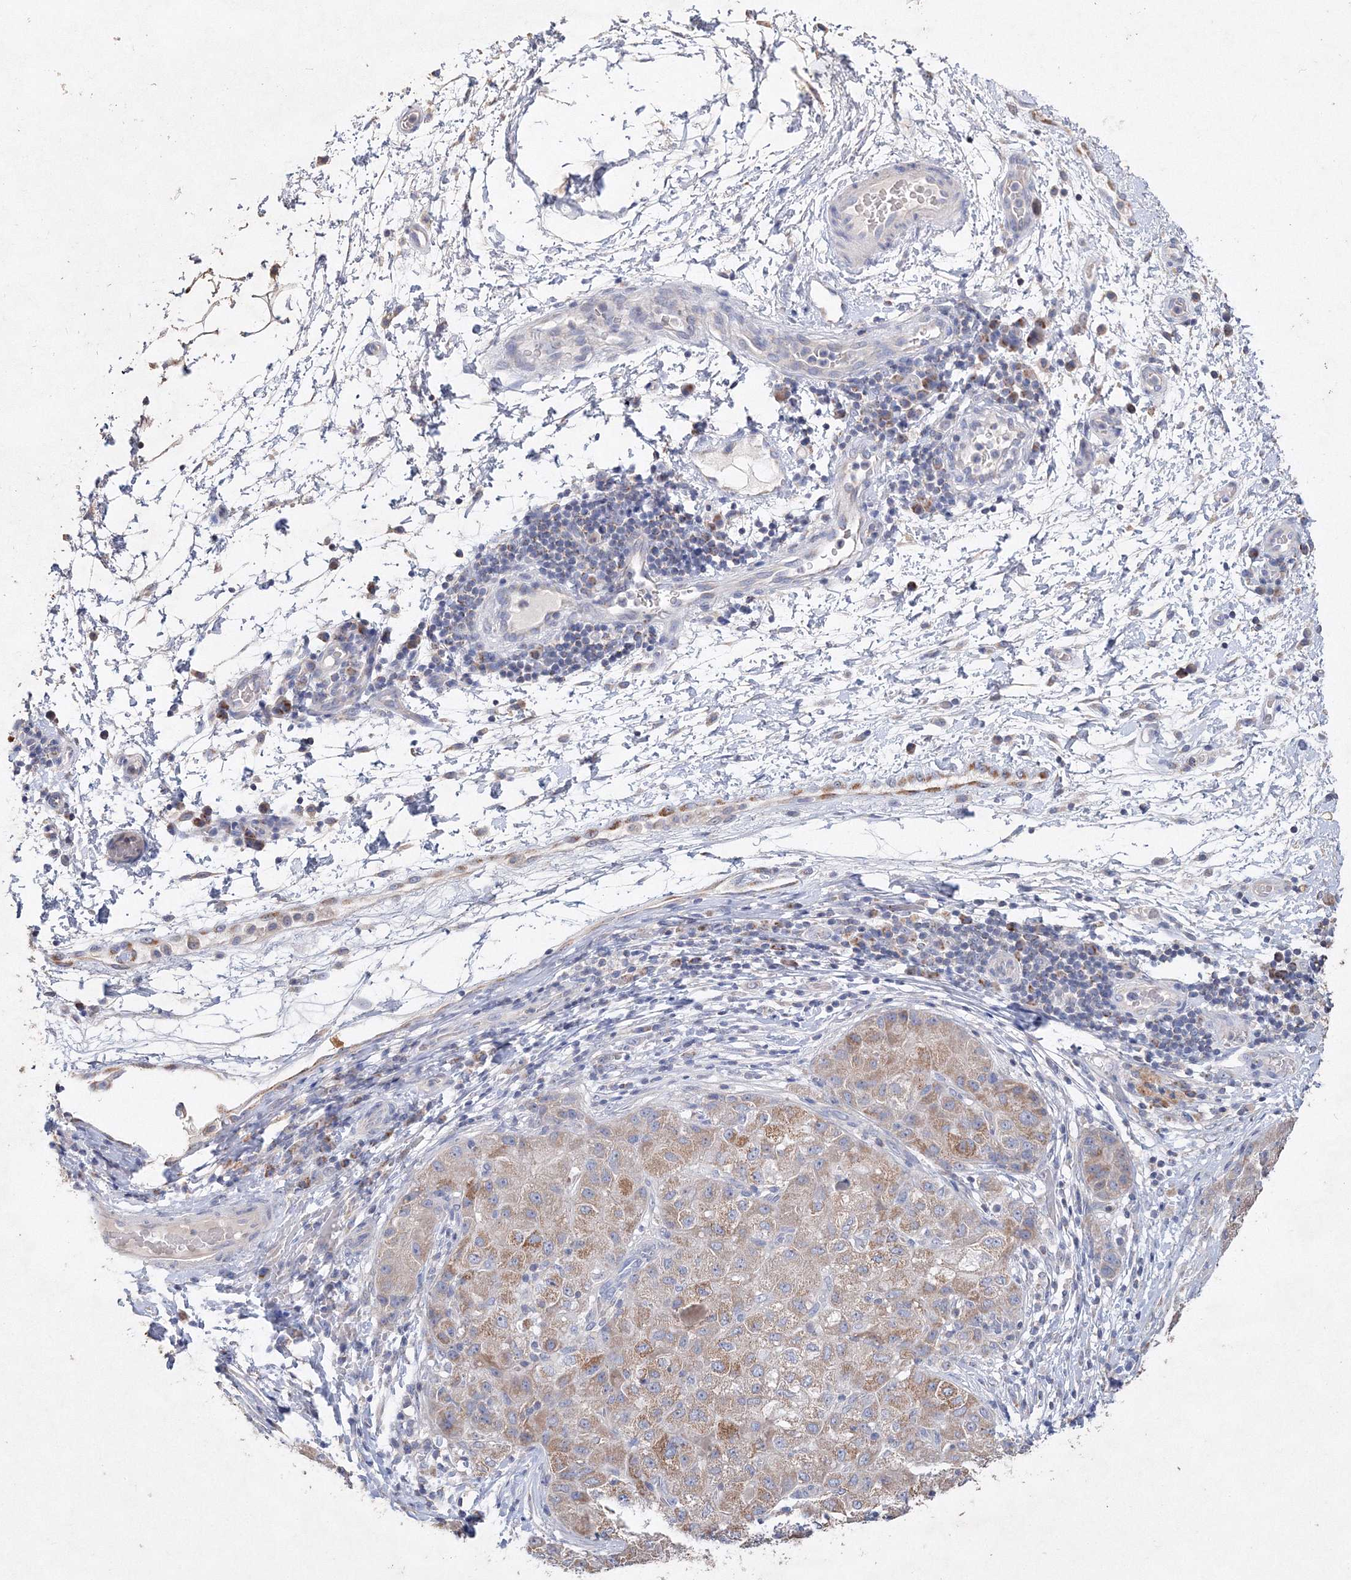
{"staining": {"intensity": "moderate", "quantity": "<25%", "location": "cytoplasmic/membranous"}, "tissue": "liver cancer", "cell_type": "Tumor cells", "image_type": "cancer", "snomed": [{"axis": "morphology", "description": "Carcinoma, Hepatocellular, NOS"}, {"axis": "topography", "description": "Liver"}], "caption": "A brown stain highlights moderate cytoplasmic/membranous staining of a protein in liver hepatocellular carcinoma tumor cells. The staining was performed using DAB (3,3'-diaminobenzidine), with brown indicating positive protein expression. Nuclei are stained blue with hematoxylin.", "gene": "GLS", "patient": {"sex": "male", "age": 80}}